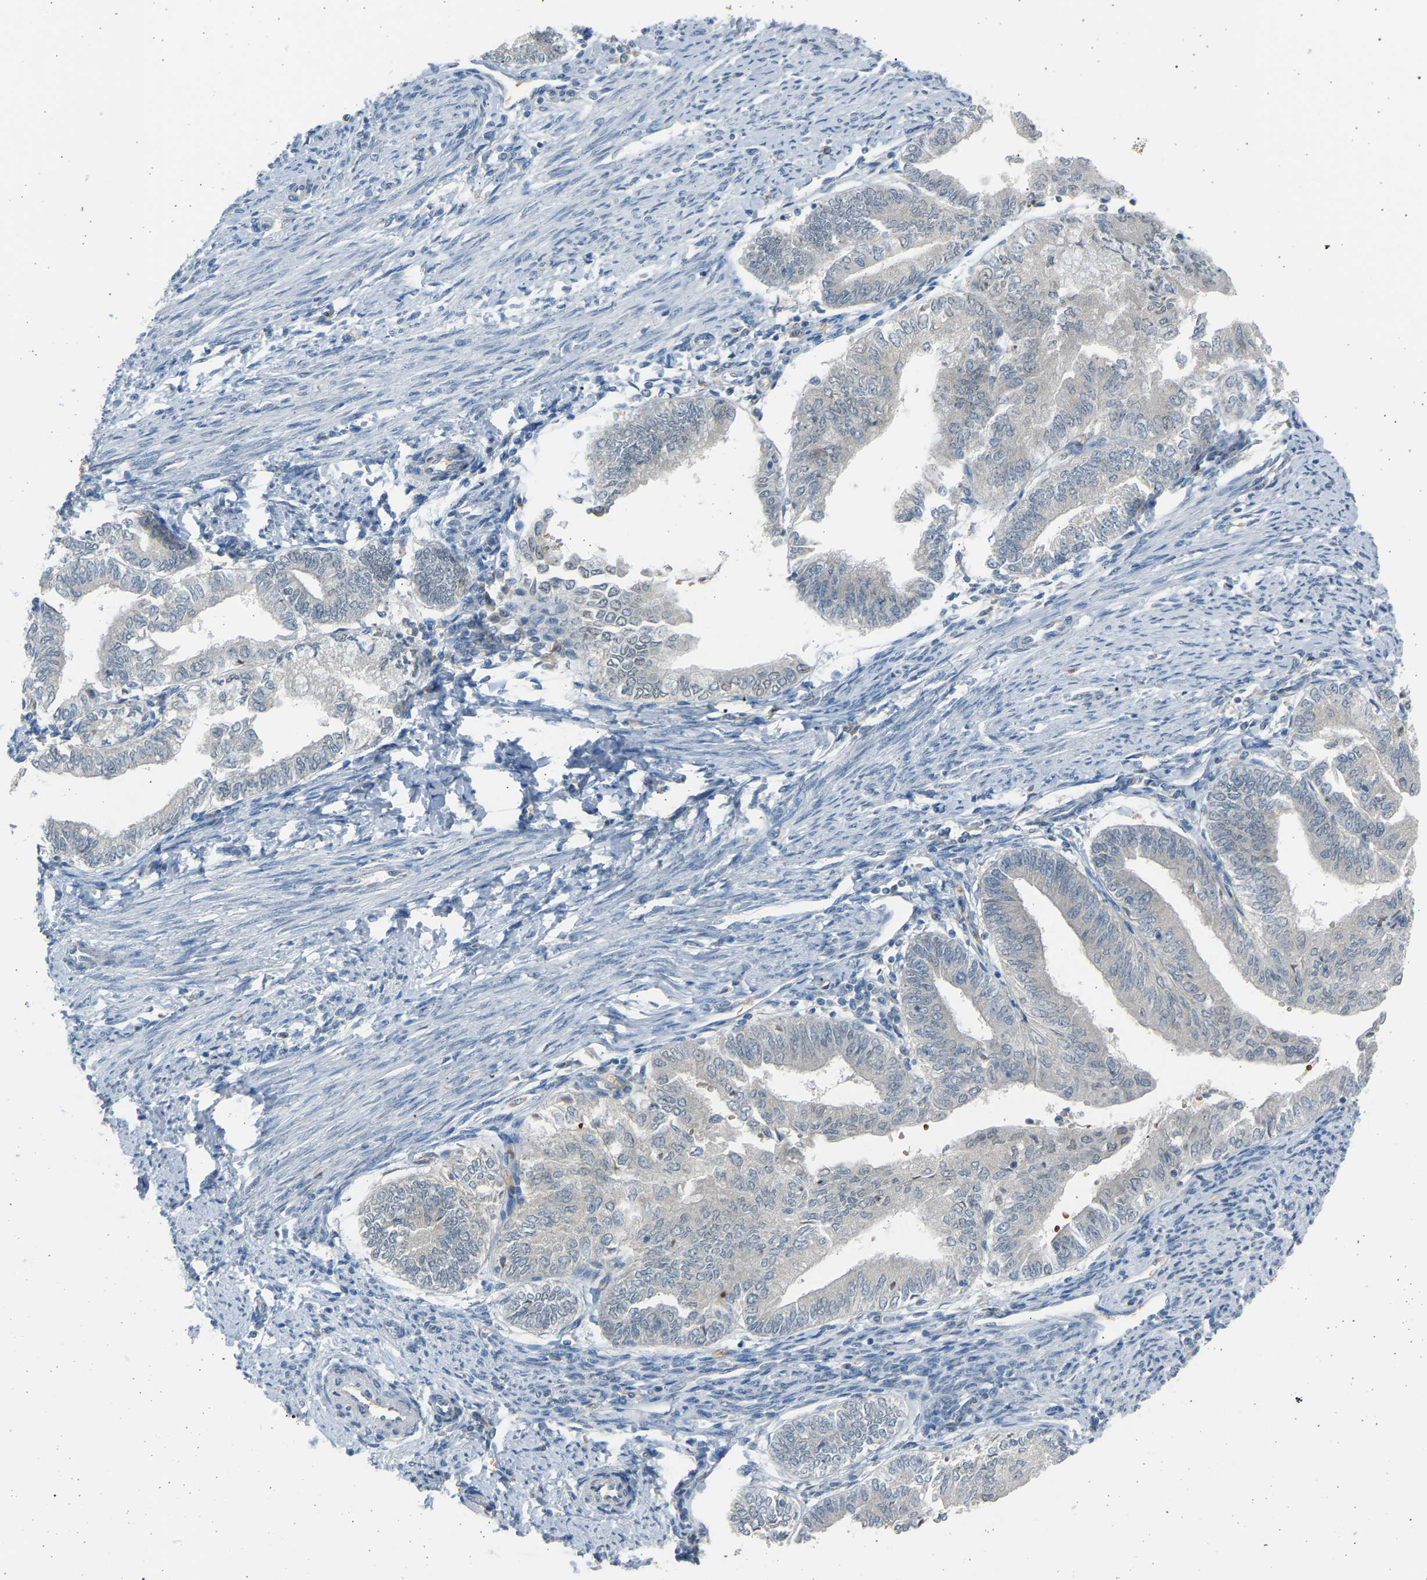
{"staining": {"intensity": "negative", "quantity": "none", "location": "none"}, "tissue": "endometrial cancer", "cell_type": "Tumor cells", "image_type": "cancer", "snomed": [{"axis": "morphology", "description": "Adenocarcinoma, NOS"}, {"axis": "topography", "description": "Endometrium"}], "caption": "High power microscopy image of an immunohistochemistry image of endometrial cancer, revealing no significant staining in tumor cells.", "gene": "BIRC2", "patient": {"sex": "female", "age": 66}}